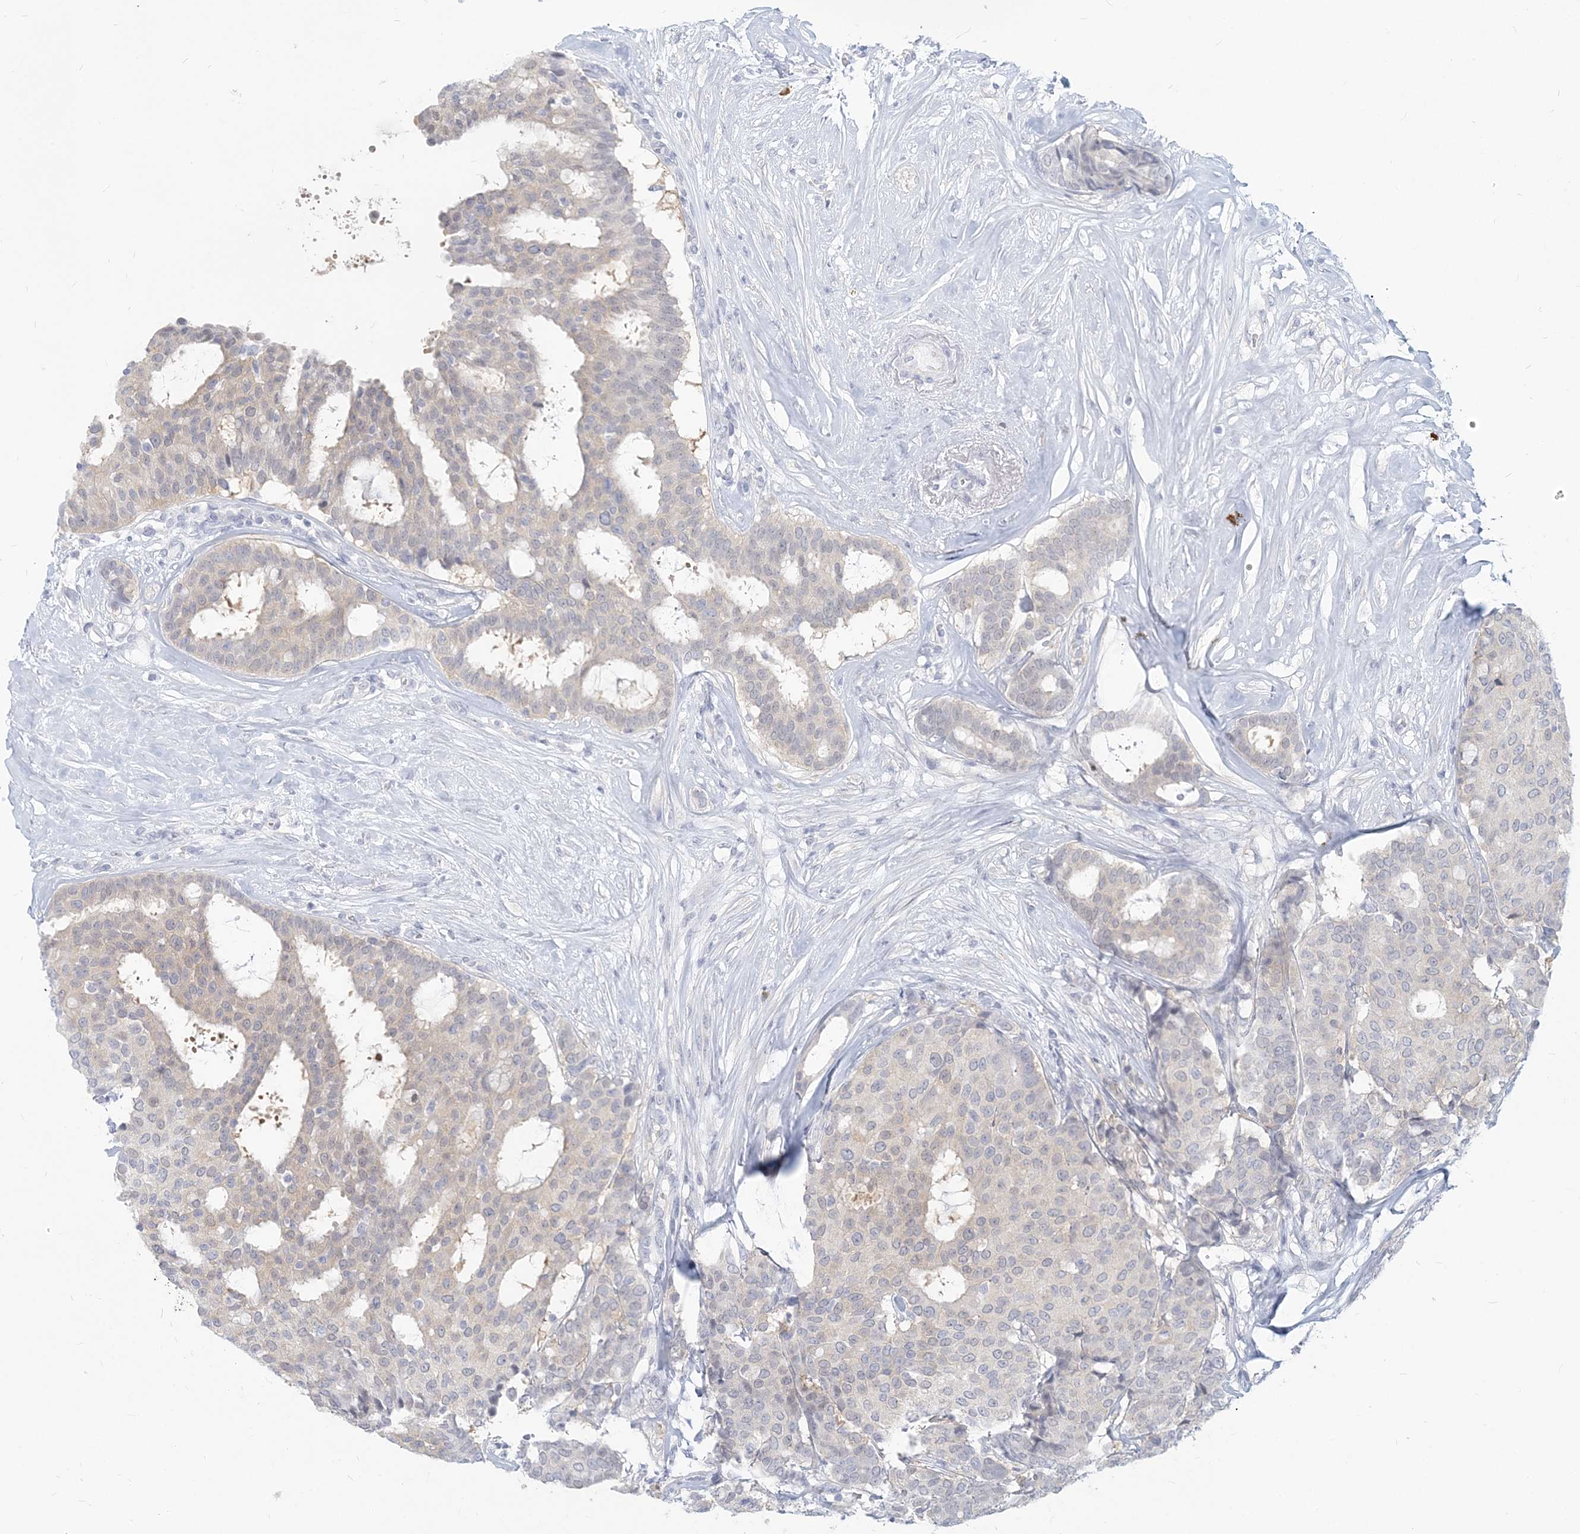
{"staining": {"intensity": "negative", "quantity": "none", "location": "none"}, "tissue": "breast cancer", "cell_type": "Tumor cells", "image_type": "cancer", "snomed": [{"axis": "morphology", "description": "Duct carcinoma"}, {"axis": "topography", "description": "Breast"}], "caption": "This photomicrograph is of breast cancer (intraductal carcinoma) stained with immunohistochemistry to label a protein in brown with the nuclei are counter-stained blue. There is no positivity in tumor cells.", "gene": "GMPPA", "patient": {"sex": "female", "age": 75}}